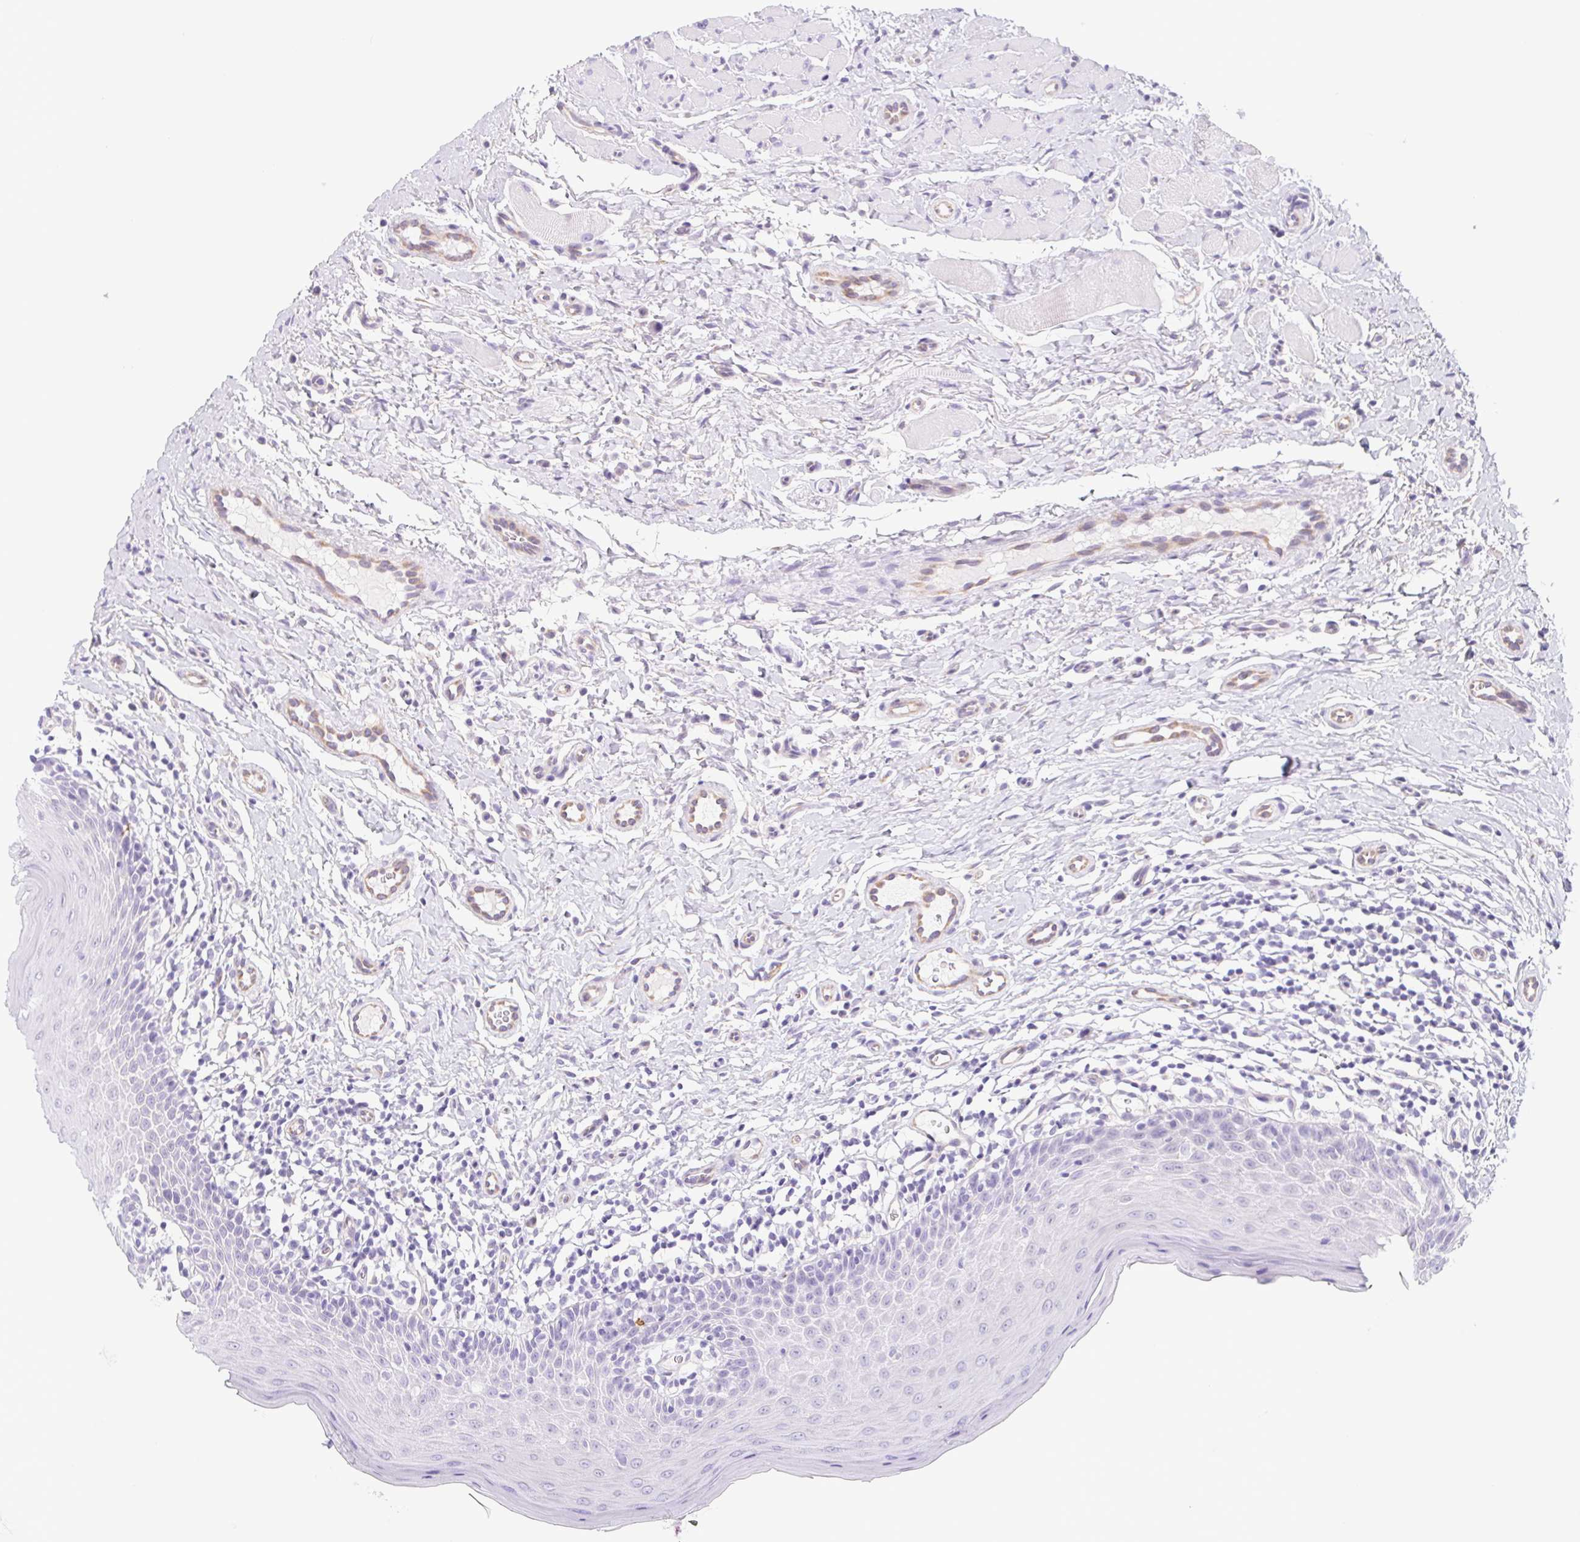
{"staining": {"intensity": "negative", "quantity": "none", "location": "none"}, "tissue": "oral mucosa", "cell_type": "Squamous epithelial cells", "image_type": "normal", "snomed": [{"axis": "morphology", "description": "Normal tissue, NOS"}, {"axis": "topography", "description": "Oral tissue"}, {"axis": "topography", "description": "Tounge, NOS"}], "caption": "High magnification brightfield microscopy of normal oral mucosa stained with DAB (brown) and counterstained with hematoxylin (blue): squamous epithelial cells show no significant staining. Brightfield microscopy of immunohistochemistry stained with DAB (brown) and hematoxylin (blue), captured at high magnification.", "gene": "CYP21A2", "patient": {"sex": "female", "age": 58}}